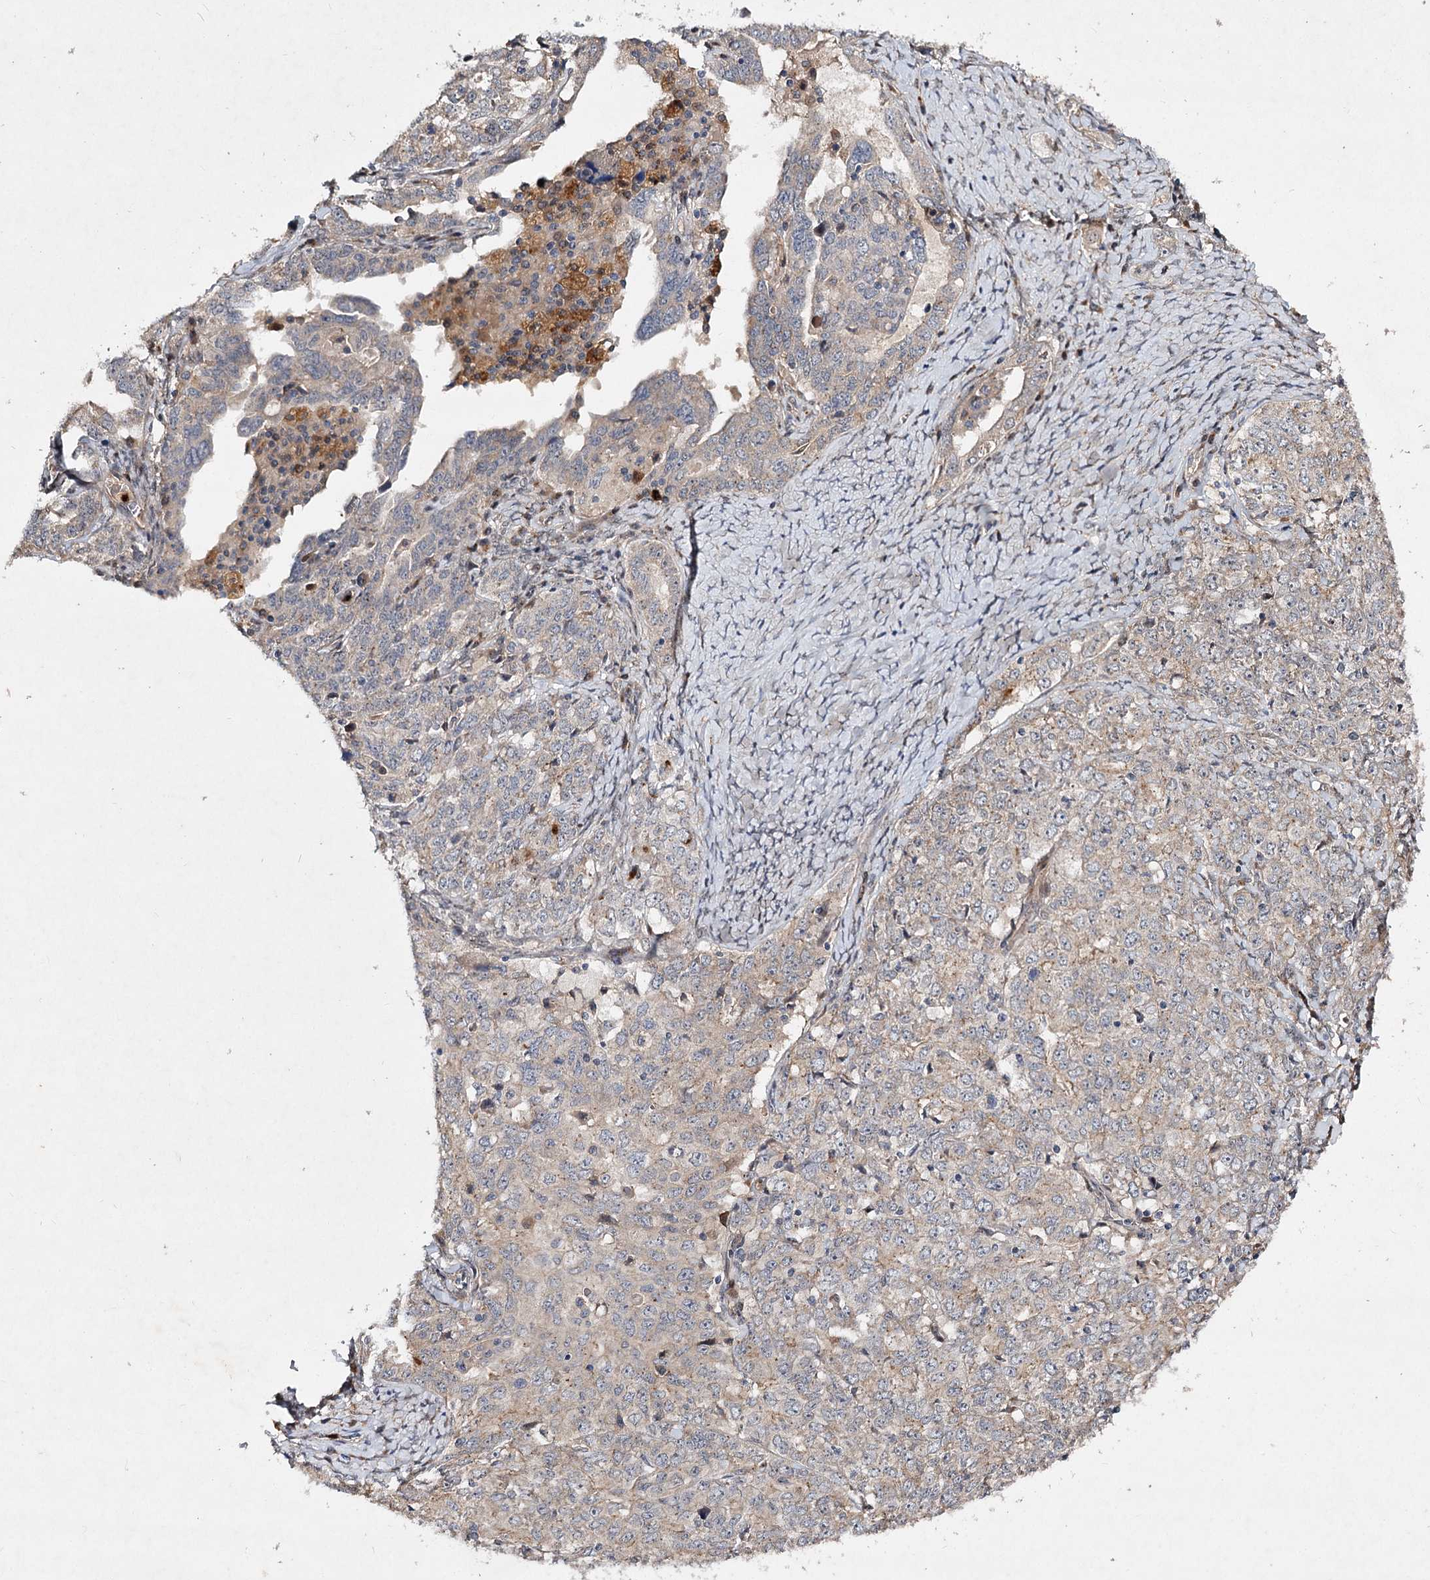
{"staining": {"intensity": "weak", "quantity": "<25%", "location": "cytoplasmic/membranous"}, "tissue": "ovarian cancer", "cell_type": "Tumor cells", "image_type": "cancer", "snomed": [{"axis": "morphology", "description": "Carcinoma, endometroid"}, {"axis": "topography", "description": "Ovary"}], "caption": "The histopathology image exhibits no staining of tumor cells in endometroid carcinoma (ovarian). (DAB IHC visualized using brightfield microscopy, high magnification).", "gene": "MINDY3", "patient": {"sex": "female", "age": 62}}